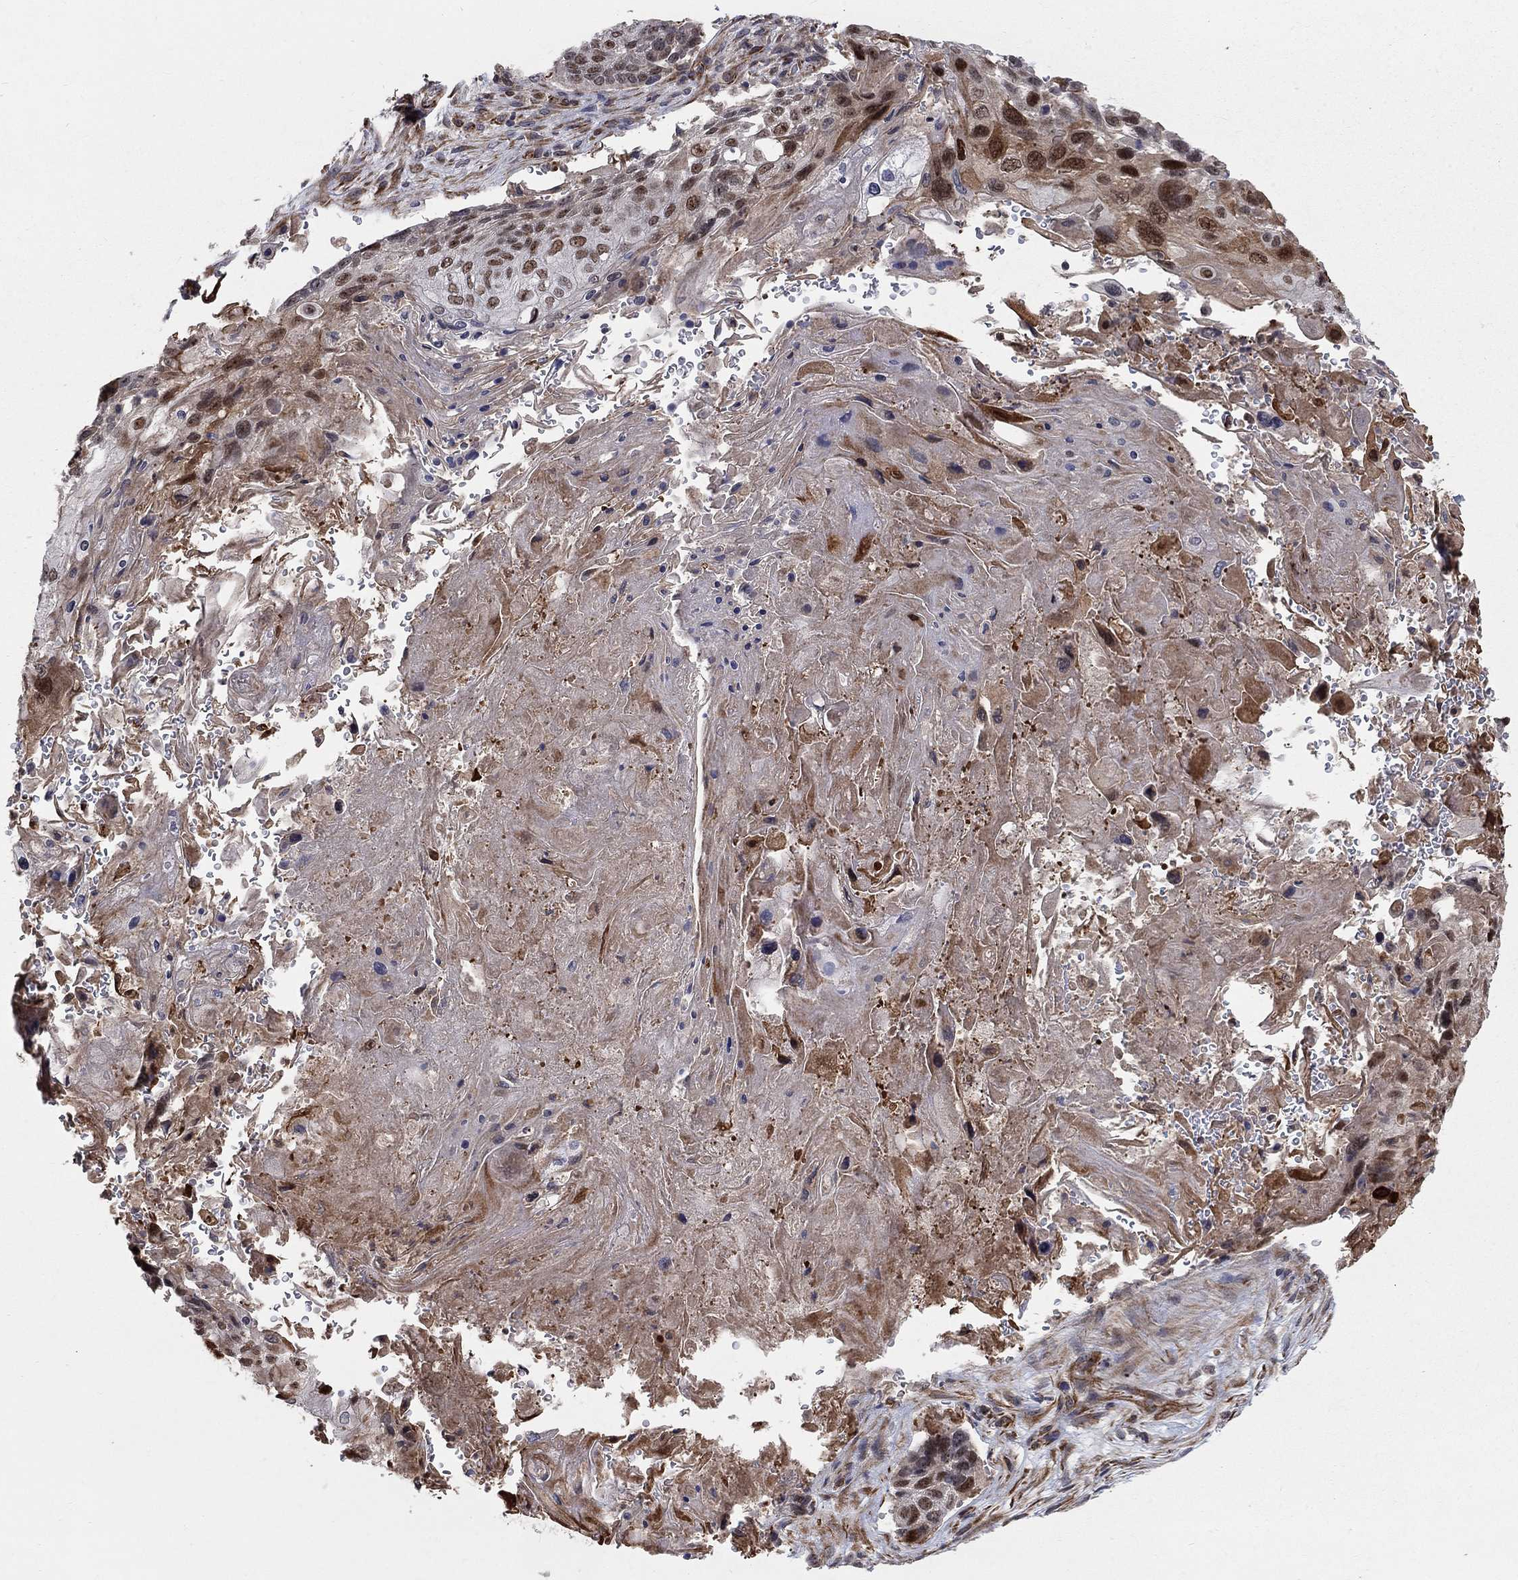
{"staining": {"intensity": "strong", "quantity": "<25%", "location": "nuclear"}, "tissue": "lung cancer", "cell_type": "Tumor cells", "image_type": "cancer", "snomed": [{"axis": "morphology", "description": "Normal tissue, NOS"}, {"axis": "morphology", "description": "Squamous cell carcinoma, NOS"}, {"axis": "topography", "description": "Bronchus"}, {"axis": "topography", "description": "Lung"}], "caption": "An image of human squamous cell carcinoma (lung) stained for a protein demonstrates strong nuclear brown staining in tumor cells.", "gene": "MSRA", "patient": {"sex": "male", "age": 69}}